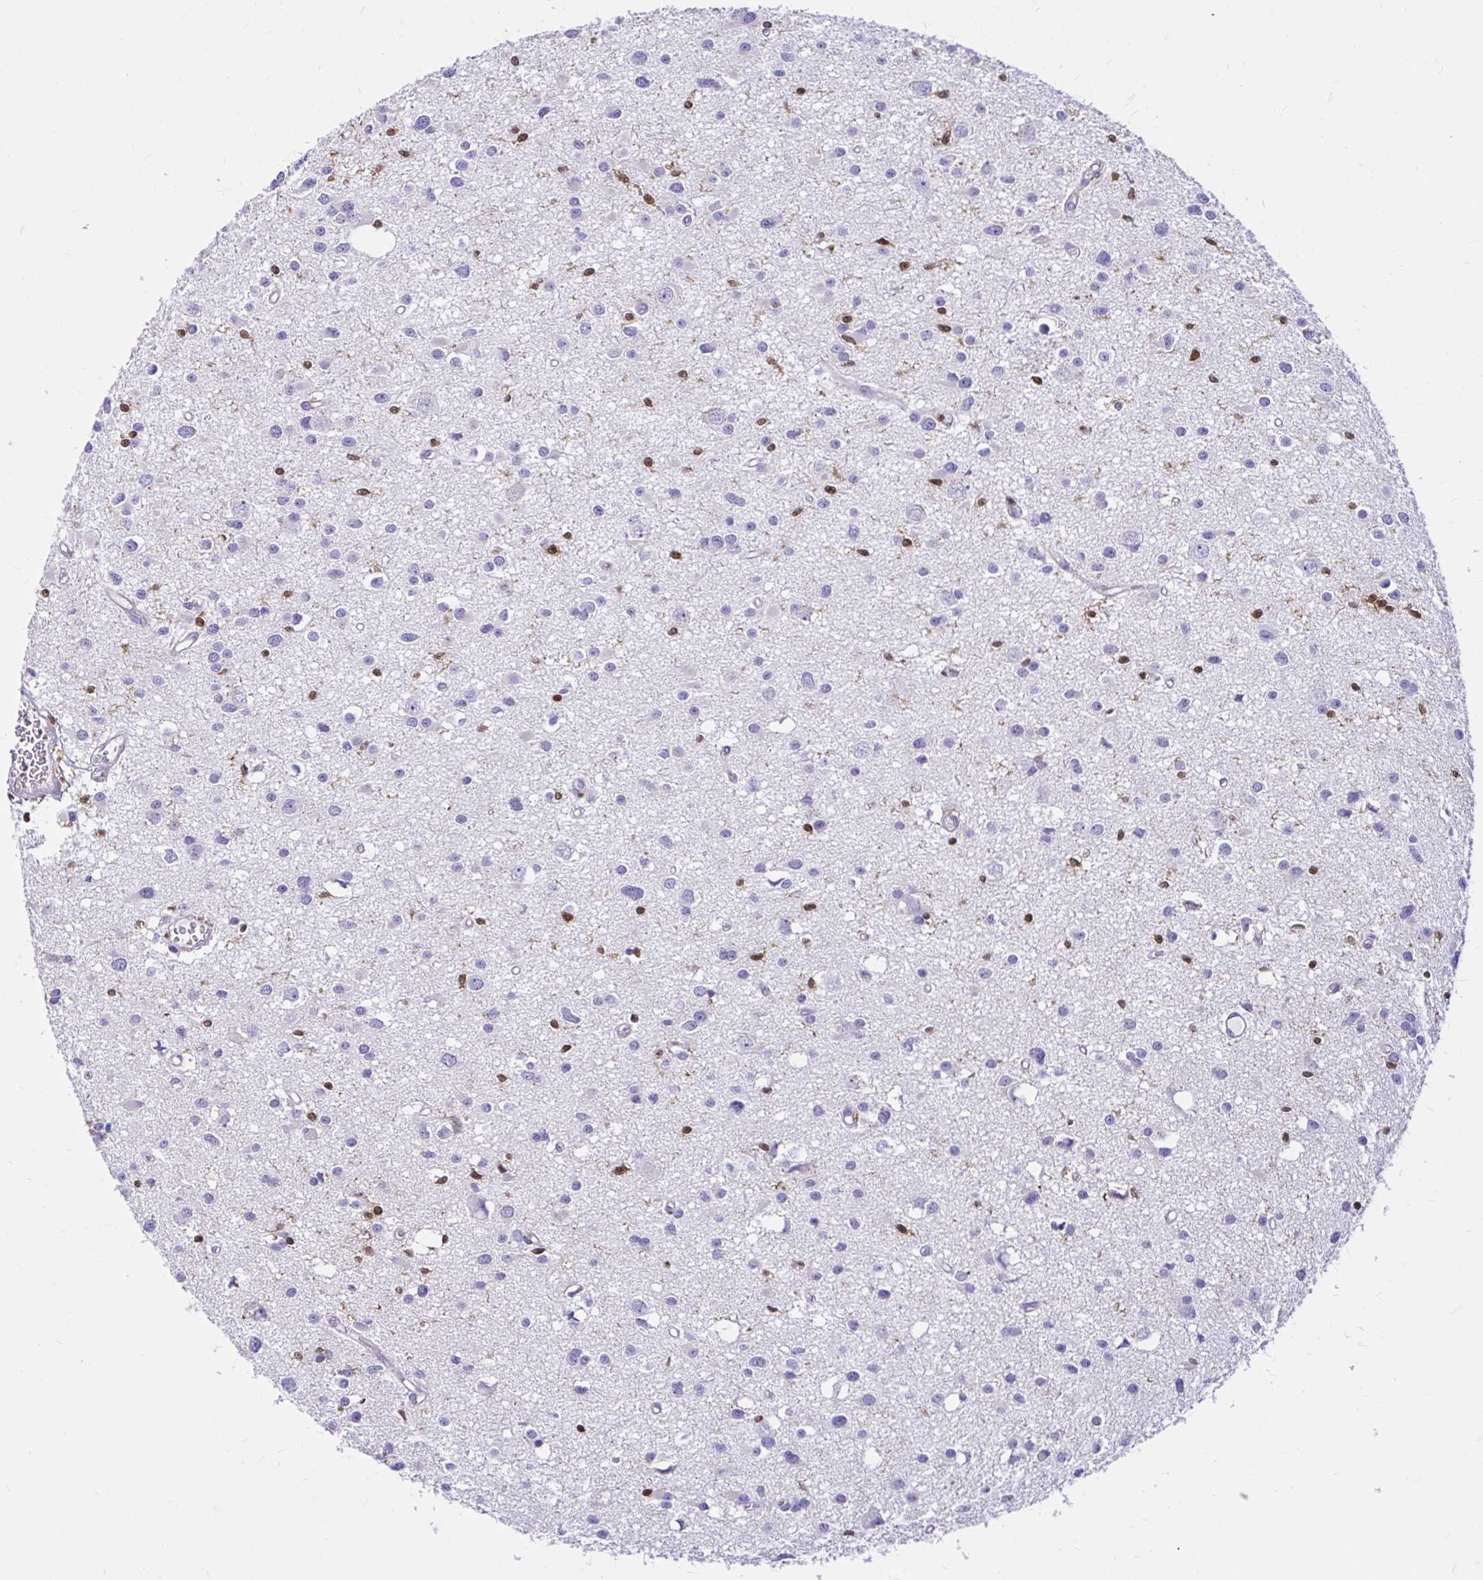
{"staining": {"intensity": "negative", "quantity": "none", "location": "none"}, "tissue": "glioma", "cell_type": "Tumor cells", "image_type": "cancer", "snomed": [{"axis": "morphology", "description": "Glioma, malignant, High grade"}, {"axis": "topography", "description": "Brain"}], "caption": "A histopathology image of glioma stained for a protein reveals no brown staining in tumor cells. Brightfield microscopy of immunohistochemistry stained with DAB (3,3'-diaminobenzidine) (brown) and hematoxylin (blue), captured at high magnification.", "gene": "PYCARD", "patient": {"sex": "male", "age": 54}}